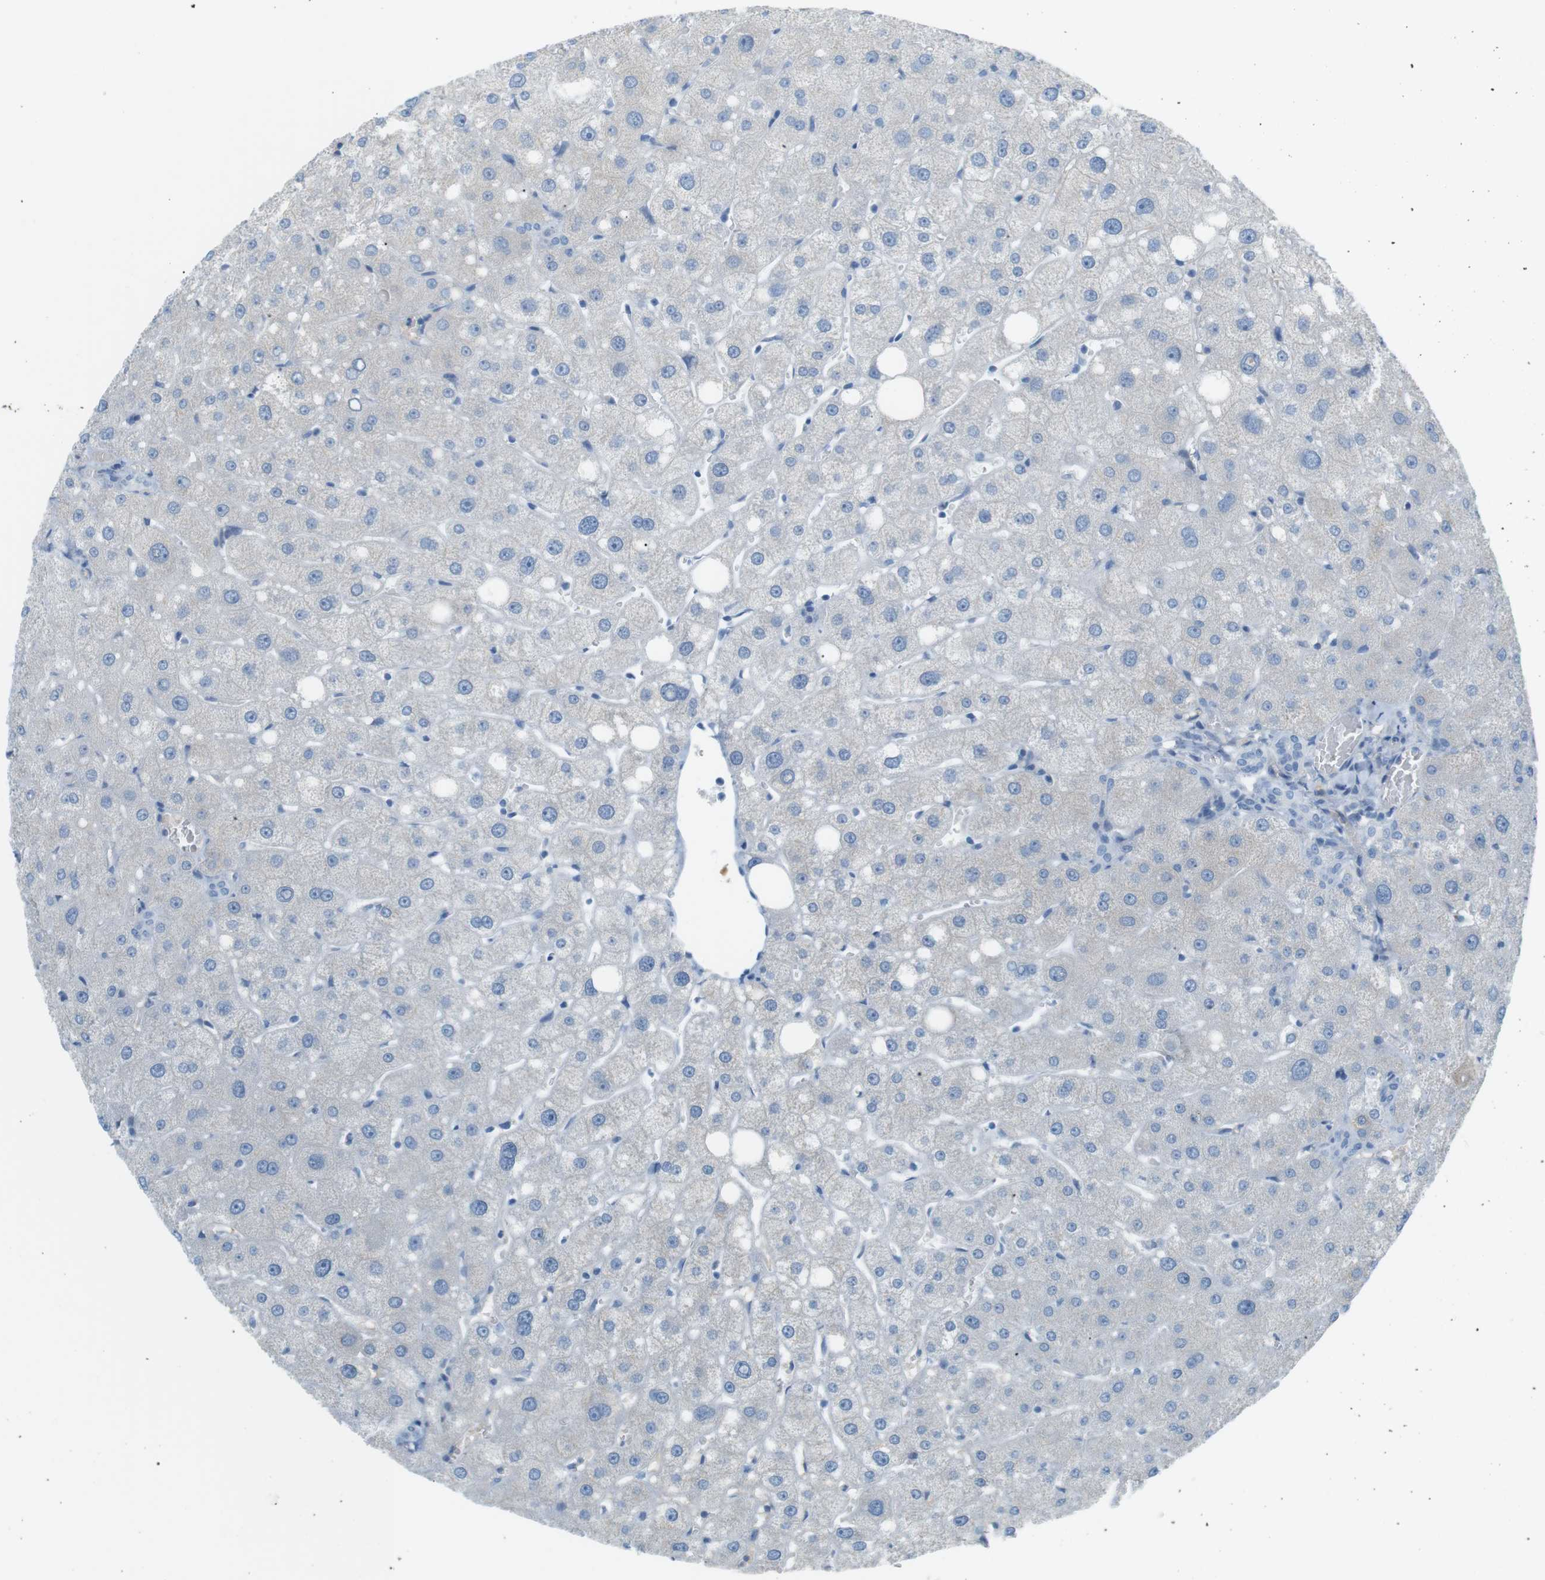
{"staining": {"intensity": "negative", "quantity": "none", "location": "none"}, "tissue": "liver", "cell_type": "Cholangiocytes", "image_type": "normal", "snomed": [{"axis": "morphology", "description": "Normal tissue, NOS"}, {"axis": "topography", "description": "Liver"}], "caption": "The immunohistochemistry image has no significant expression in cholangiocytes of liver. Brightfield microscopy of immunohistochemistry (IHC) stained with DAB (3,3'-diaminobenzidine) (brown) and hematoxylin (blue), captured at high magnification.", "gene": "AZGP1", "patient": {"sex": "male", "age": 73}}